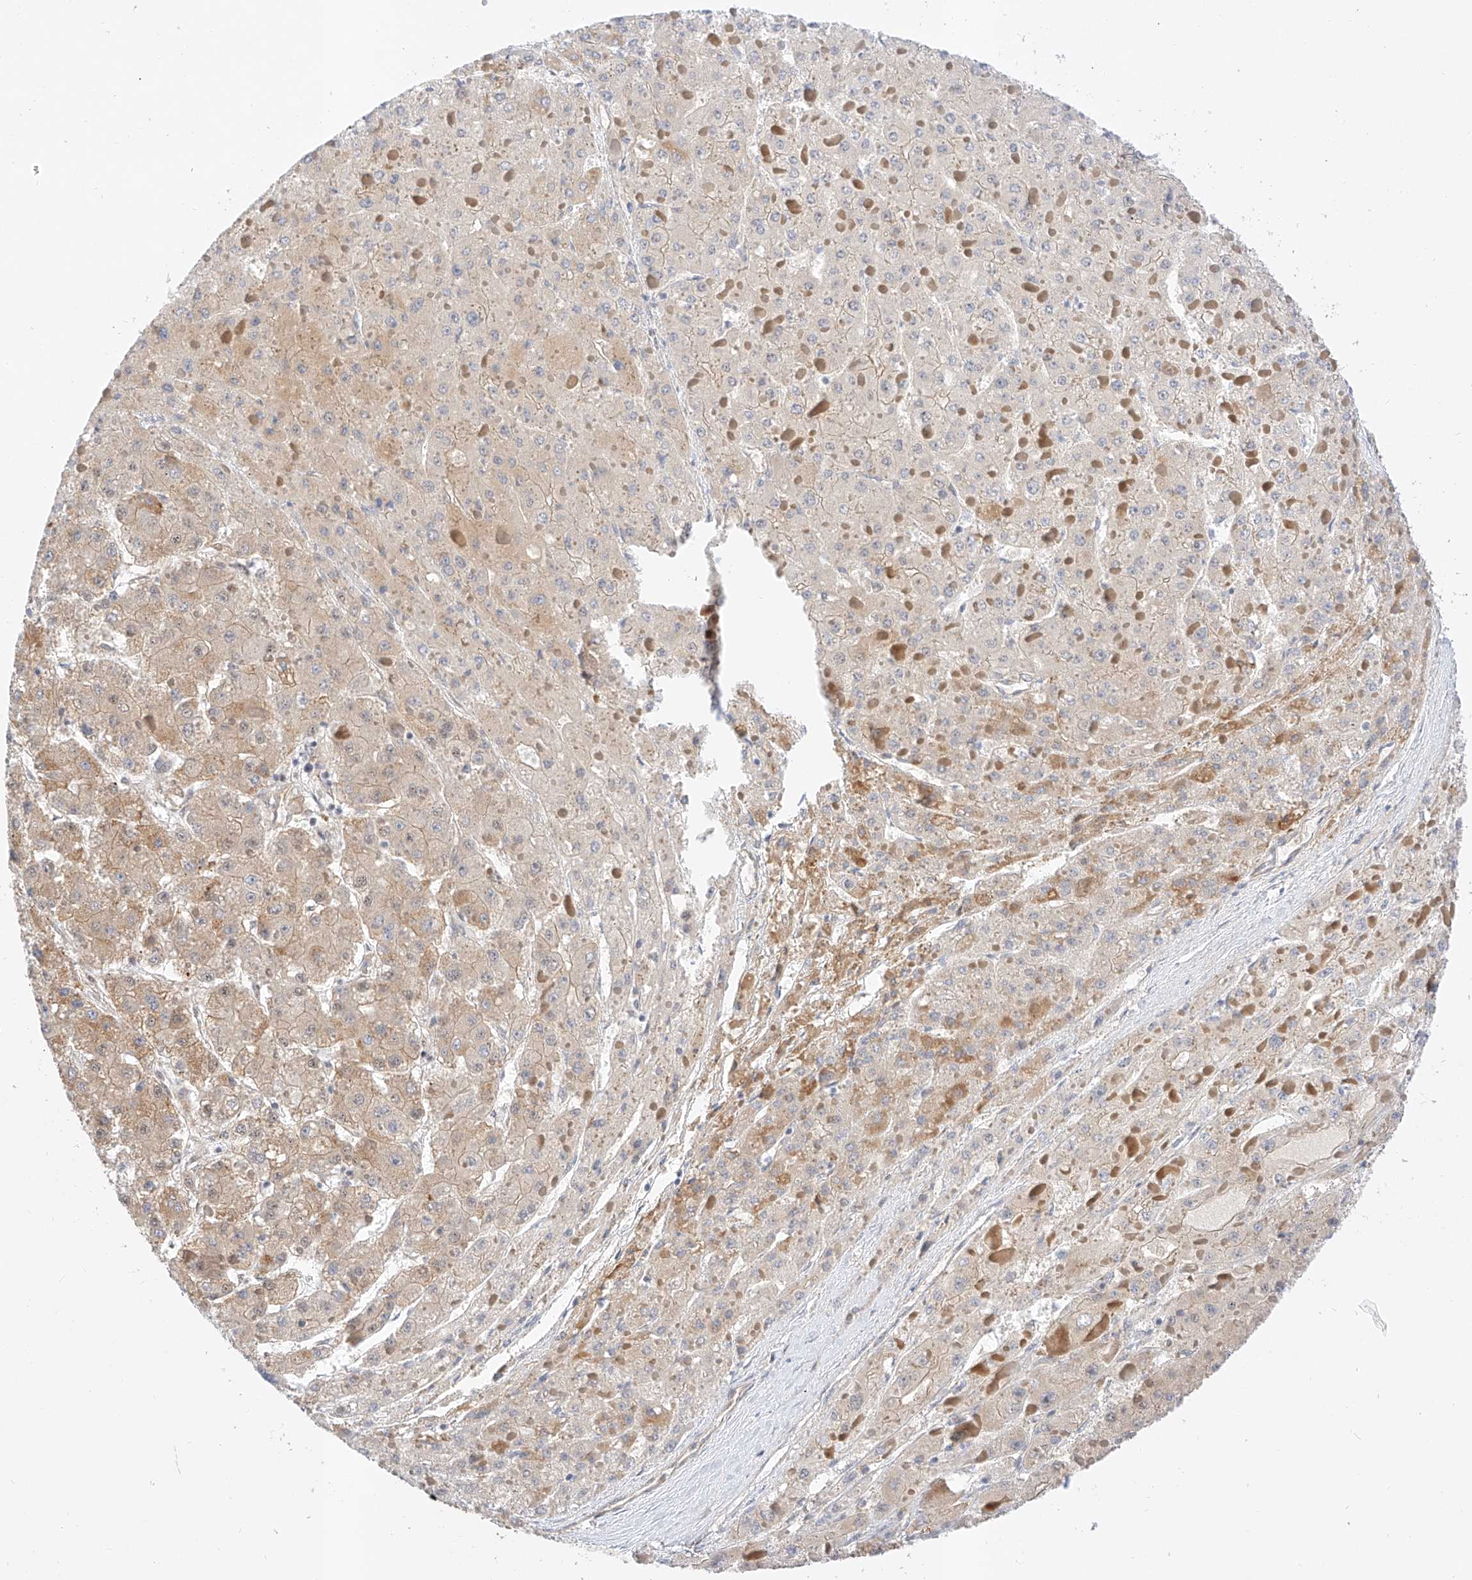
{"staining": {"intensity": "moderate", "quantity": "<25%", "location": "cytoplasmic/membranous"}, "tissue": "liver cancer", "cell_type": "Tumor cells", "image_type": "cancer", "snomed": [{"axis": "morphology", "description": "Carcinoma, Hepatocellular, NOS"}, {"axis": "topography", "description": "Liver"}], "caption": "Liver cancer stained for a protein (brown) displays moderate cytoplasmic/membranous positive staining in approximately <25% of tumor cells.", "gene": "ATXN7L2", "patient": {"sex": "female", "age": 73}}